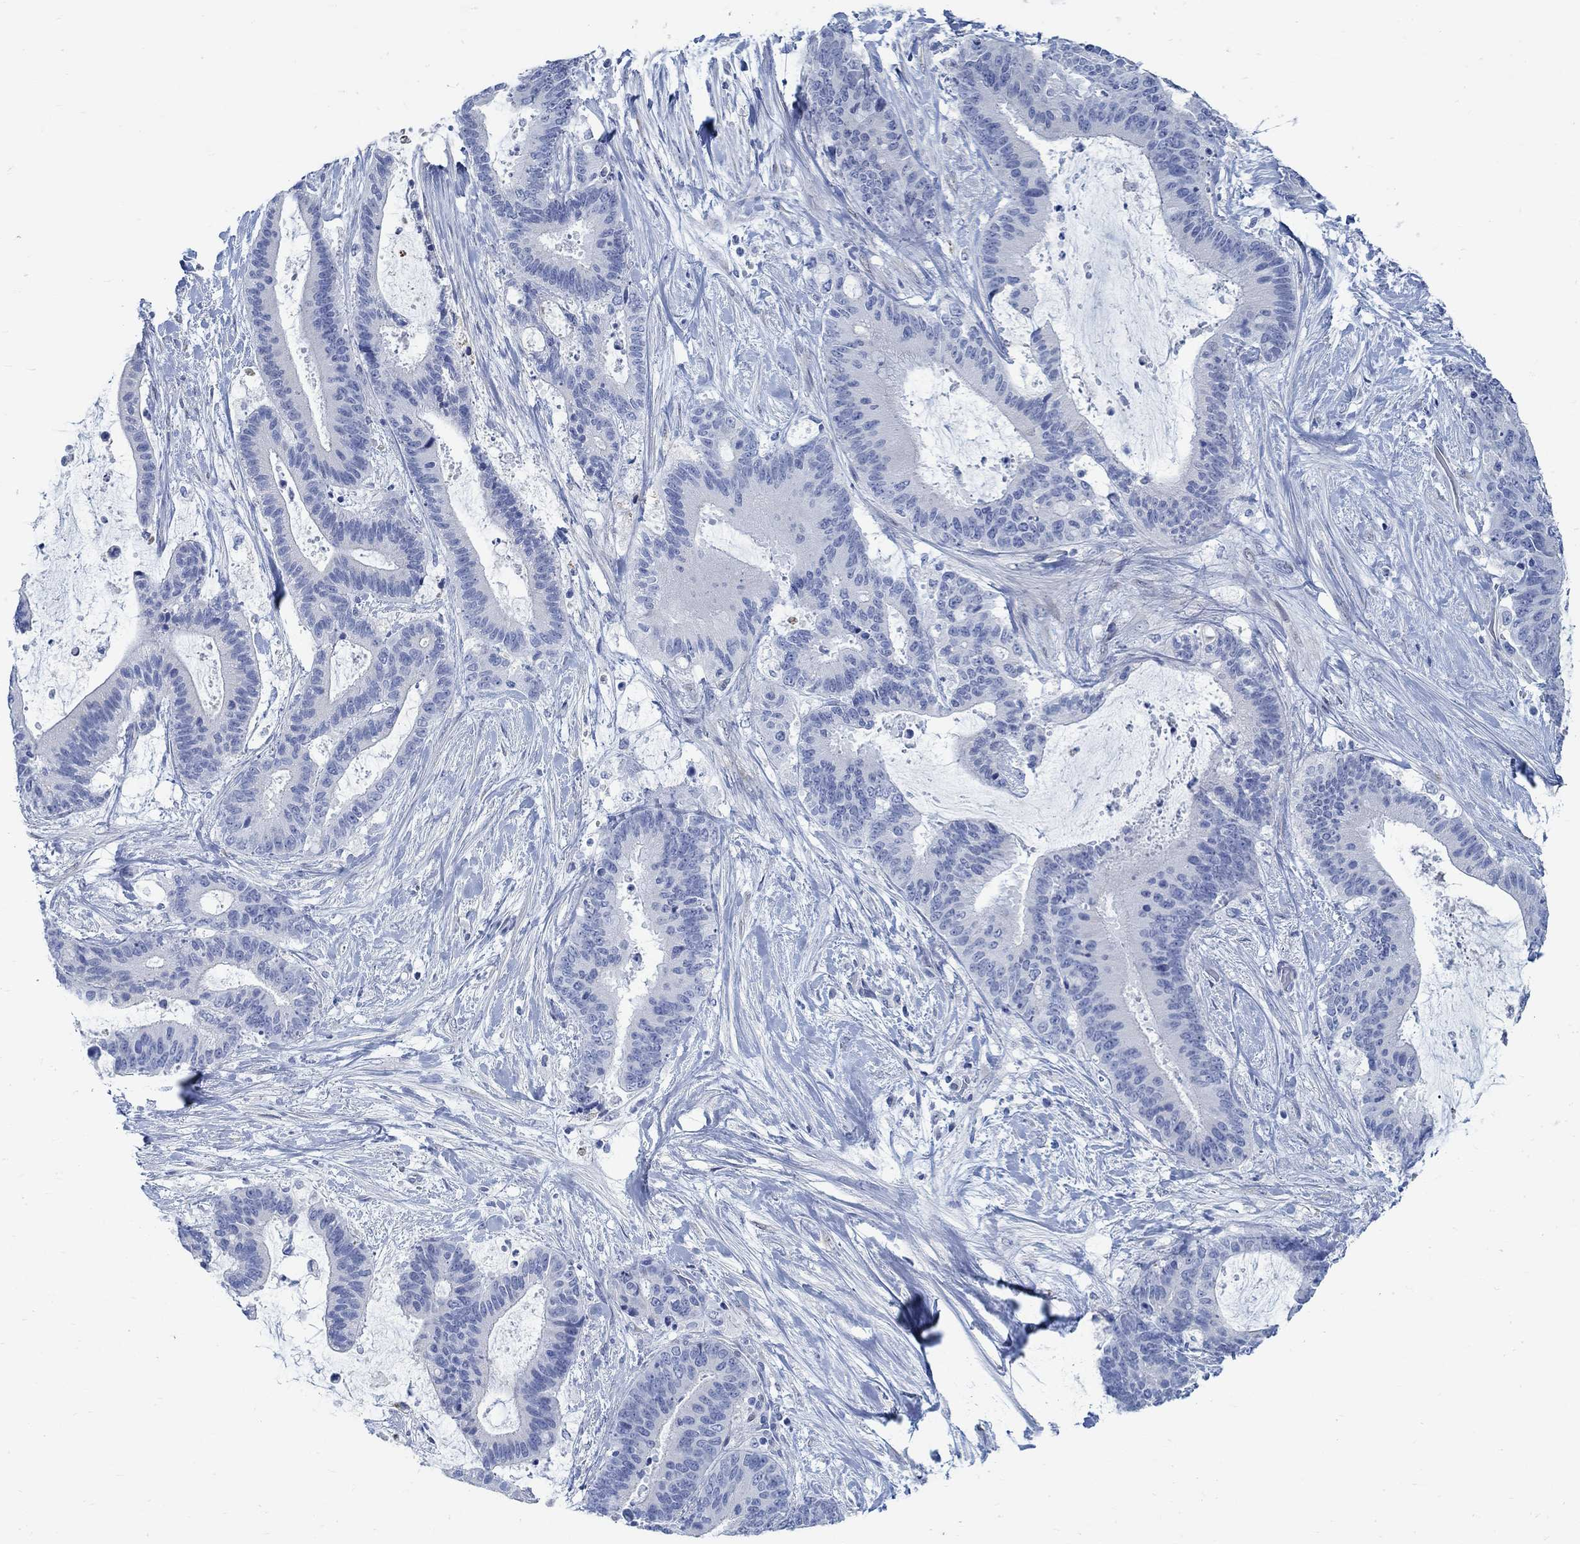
{"staining": {"intensity": "negative", "quantity": "none", "location": "none"}, "tissue": "liver cancer", "cell_type": "Tumor cells", "image_type": "cancer", "snomed": [{"axis": "morphology", "description": "Cholangiocarcinoma"}, {"axis": "topography", "description": "Liver"}], "caption": "Human liver cancer (cholangiocarcinoma) stained for a protein using IHC reveals no staining in tumor cells.", "gene": "RBM20", "patient": {"sex": "female", "age": 73}}